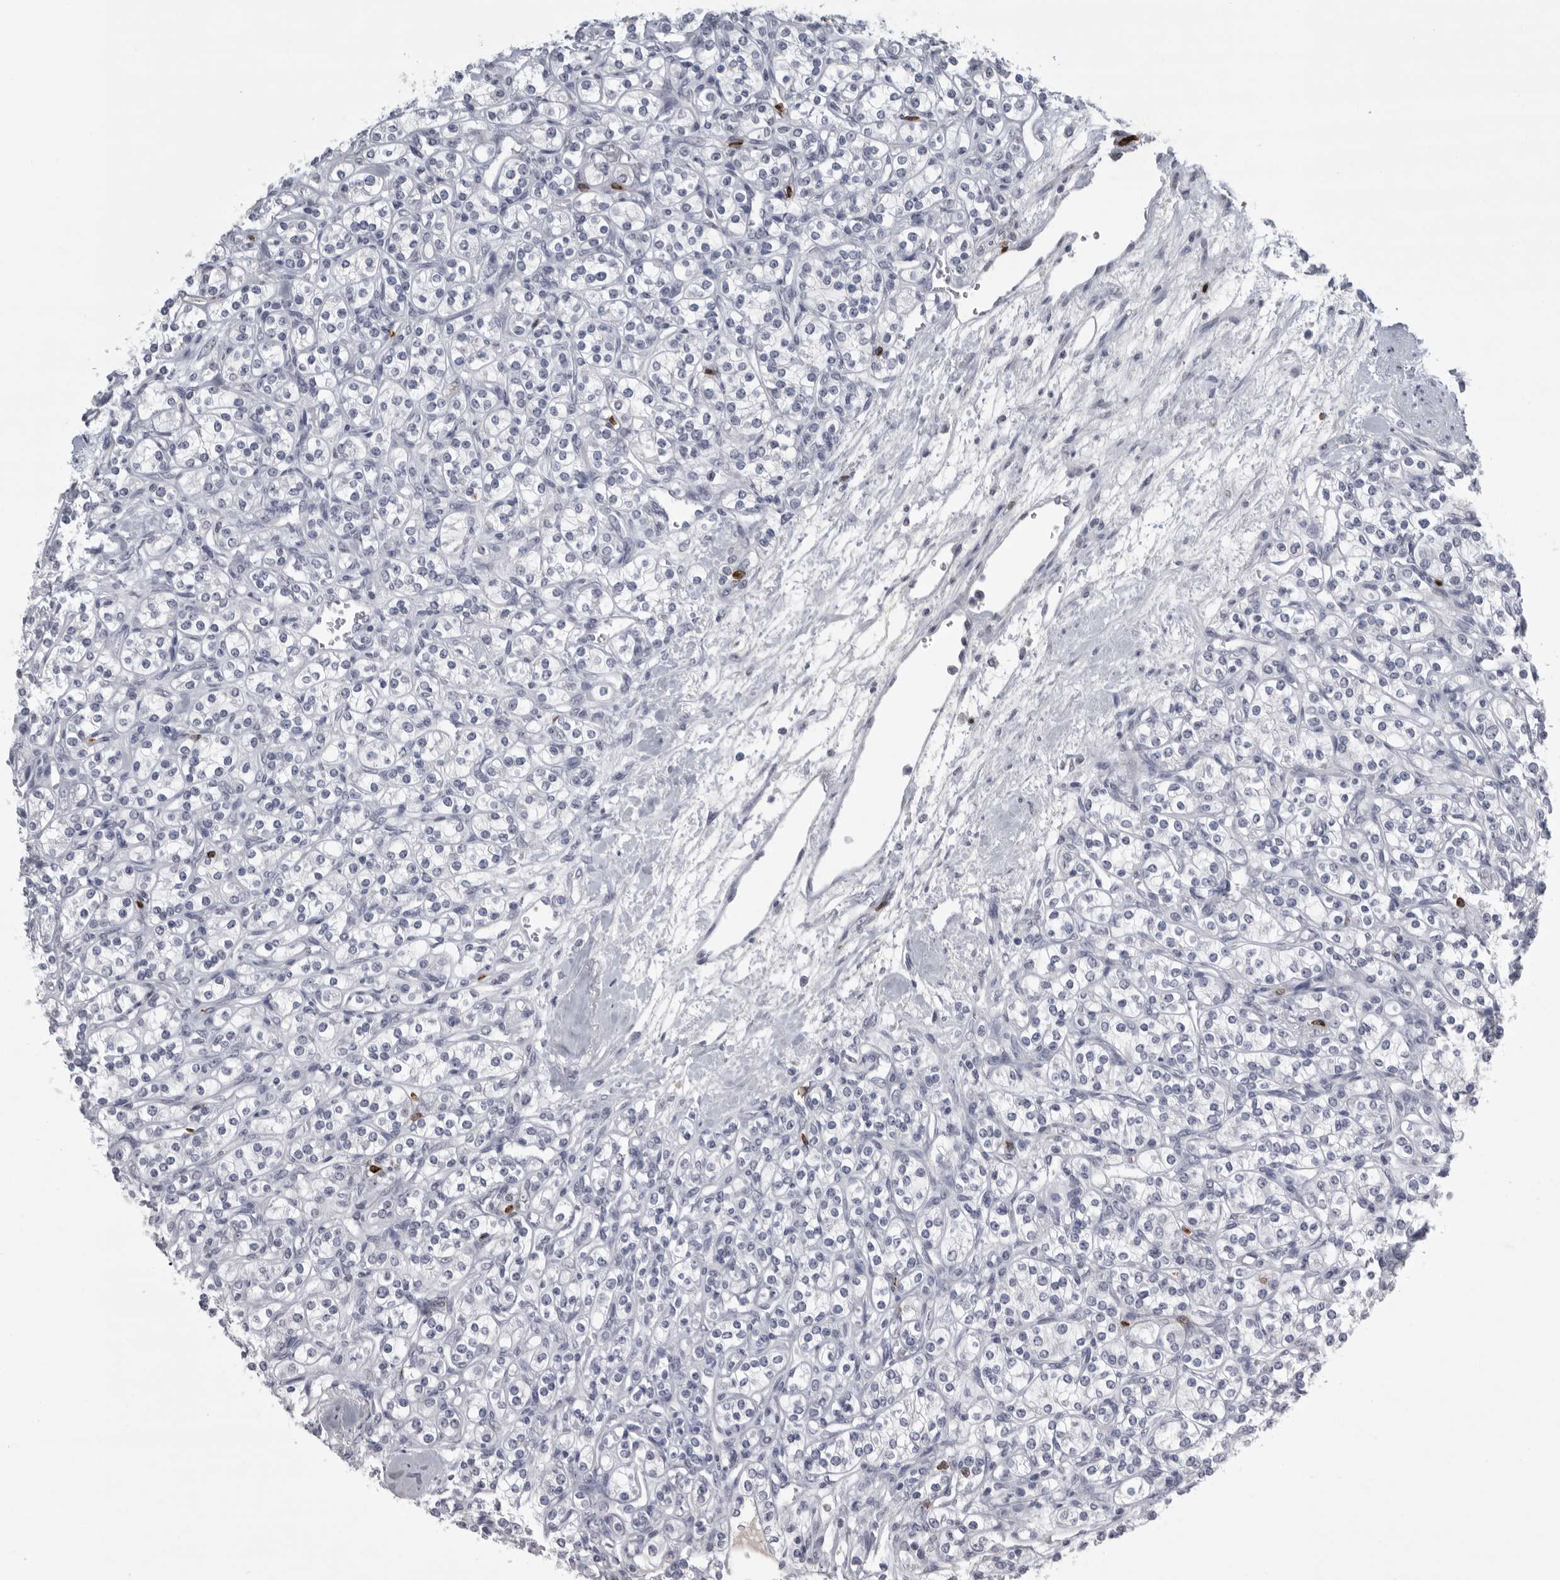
{"staining": {"intensity": "negative", "quantity": "none", "location": "none"}, "tissue": "renal cancer", "cell_type": "Tumor cells", "image_type": "cancer", "snomed": [{"axis": "morphology", "description": "Adenocarcinoma, NOS"}, {"axis": "topography", "description": "Kidney"}], "caption": "Adenocarcinoma (renal) was stained to show a protein in brown. There is no significant staining in tumor cells.", "gene": "GNLY", "patient": {"sex": "male", "age": 77}}